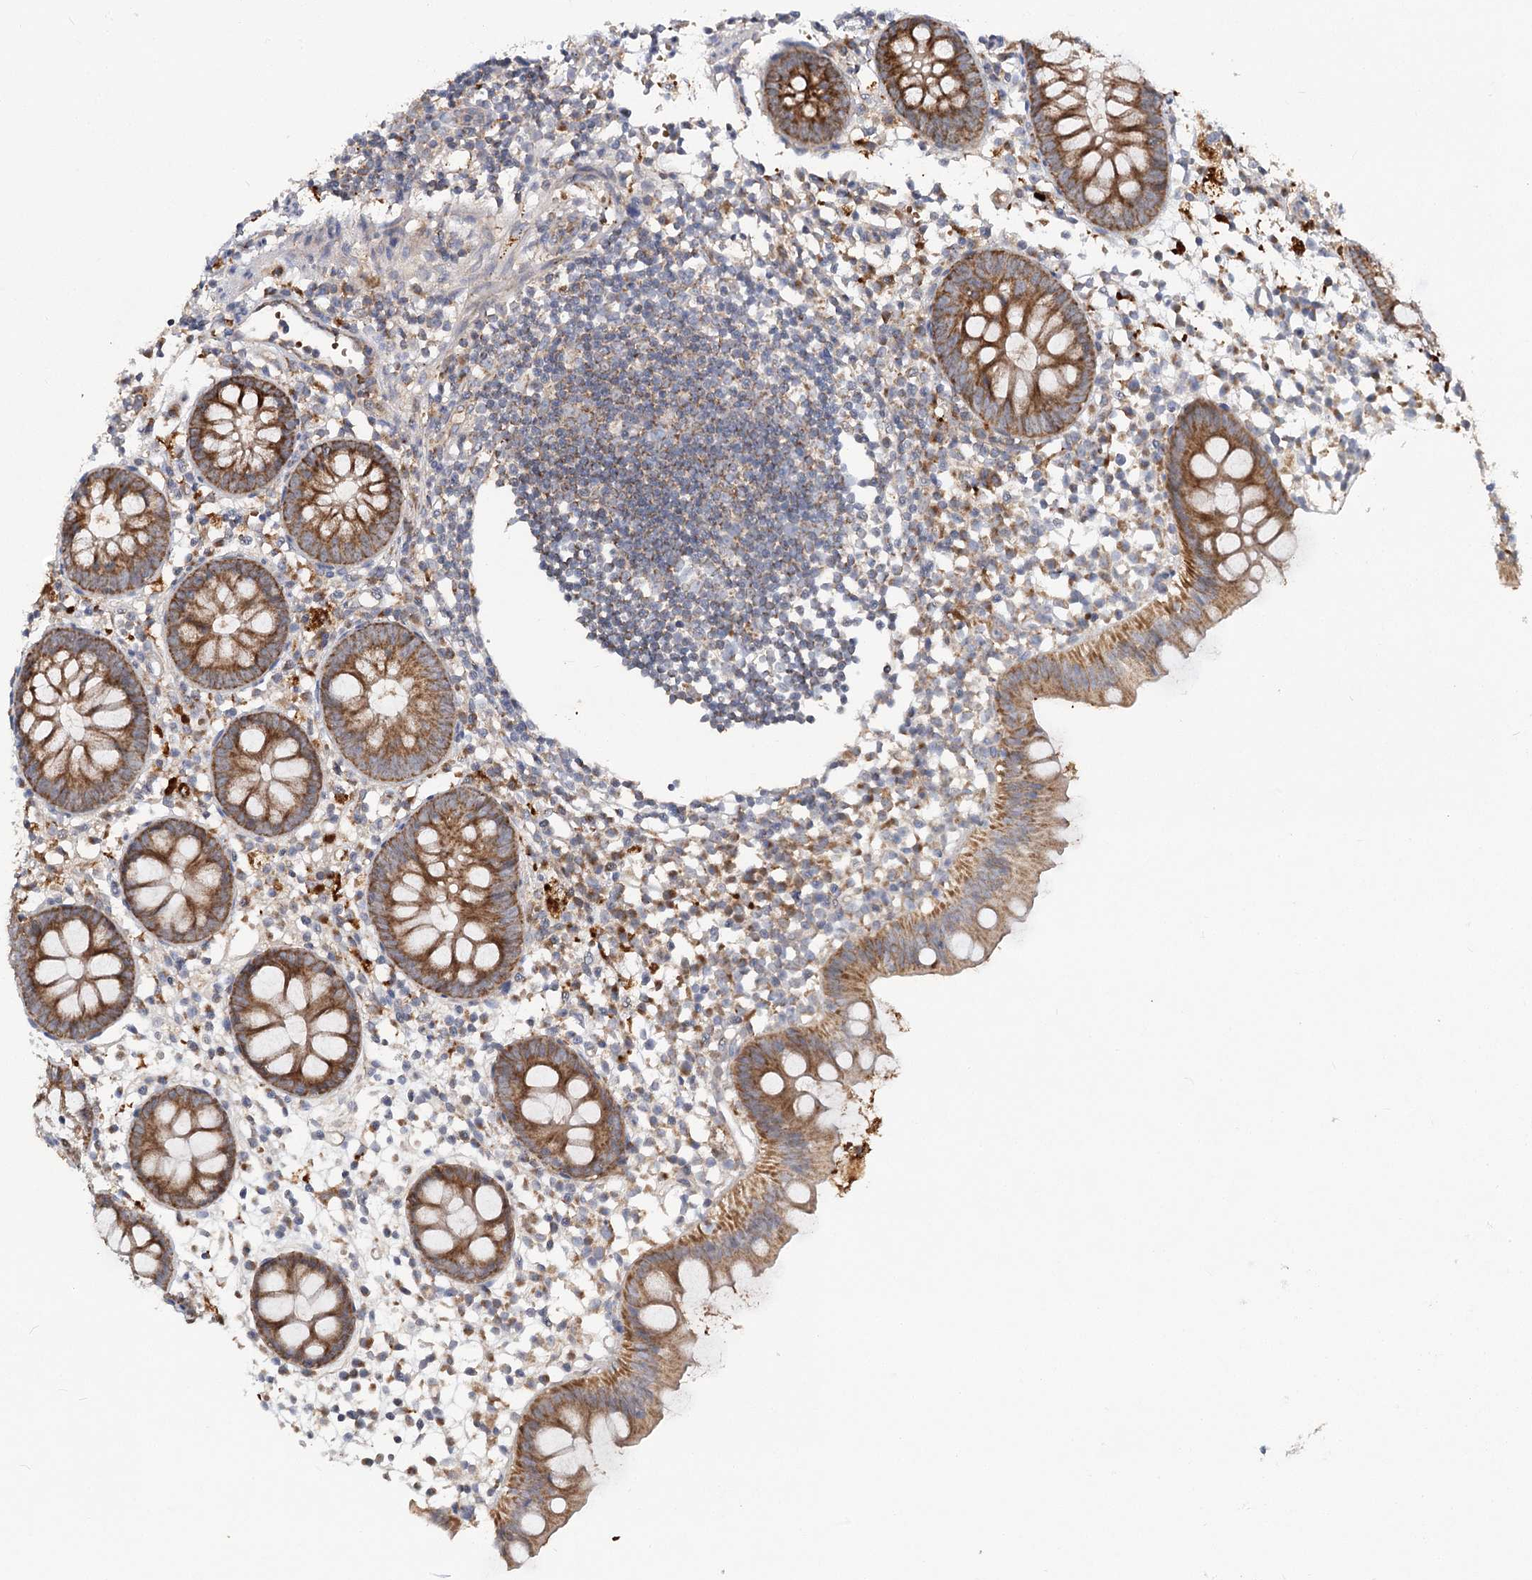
{"staining": {"intensity": "moderate", "quantity": ">75%", "location": "cytoplasmic/membranous"}, "tissue": "appendix", "cell_type": "Glandular cells", "image_type": "normal", "snomed": [{"axis": "morphology", "description": "Normal tissue, NOS"}, {"axis": "topography", "description": "Appendix"}], "caption": "DAB immunohistochemical staining of unremarkable human appendix shows moderate cytoplasmic/membranous protein expression in approximately >75% of glandular cells.", "gene": "PYROXD2", "patient": {"sex": "female", "age": 20}}